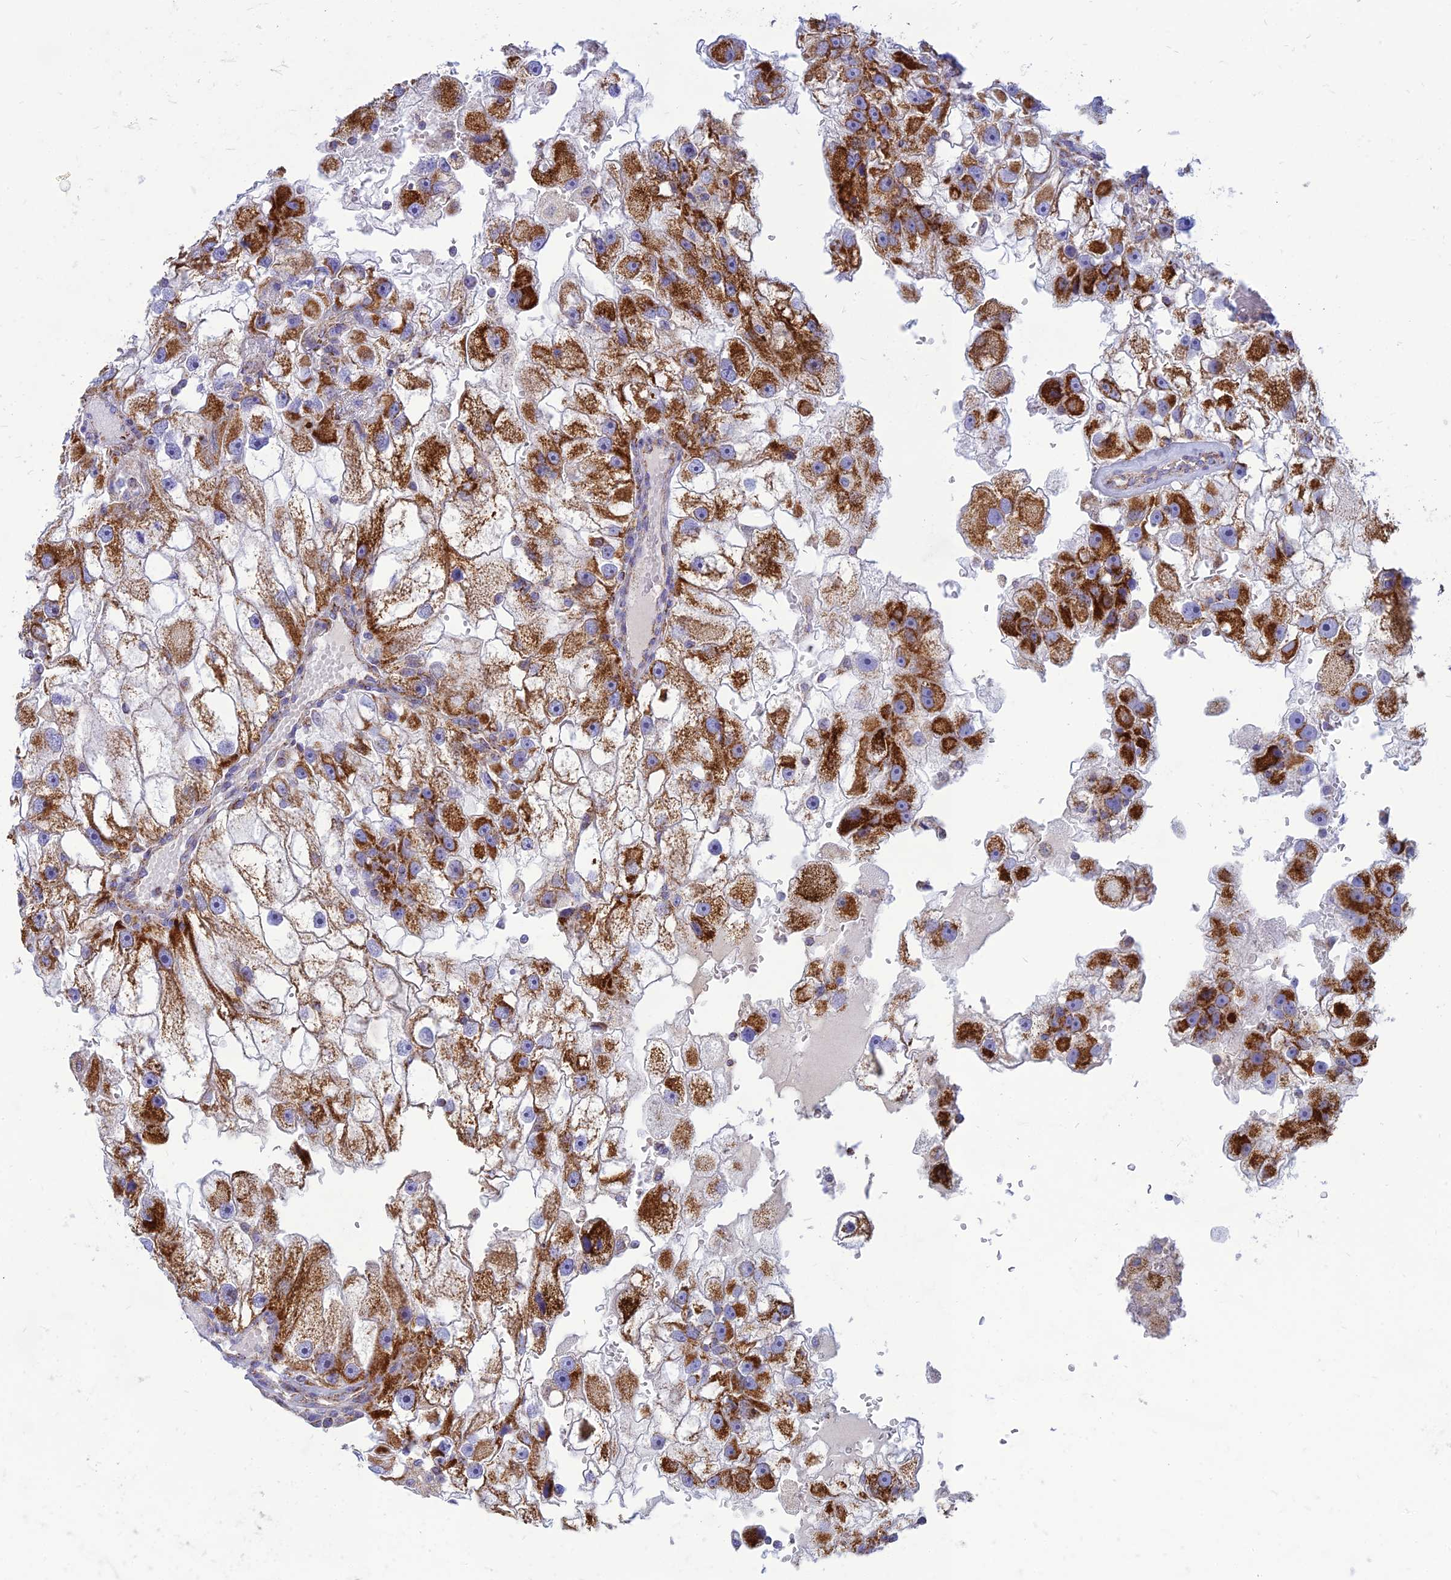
{"staining": {"intensity": "strong", "quantity": ">75%", "location": "cytoplasmic/membranous"}, "tissue": "renal cancer", "cell_type": "Tumor cells", "image_type": "cancer", "snomed": [{"axis": "morphology", "description": "Adenocarcinoma, NOS"}, {"axis": "topography", "description": "Kidney"}], "caption": "Immunohistochemistry photomicrograph of human renal cancer stained for a protein (brown), which exhibits high levels of strong cytoplasmic/membranous staining in approximately >75% of tumor cells.", "gene": "PACC1", "patient": {"sex": "male", "age": 63}}